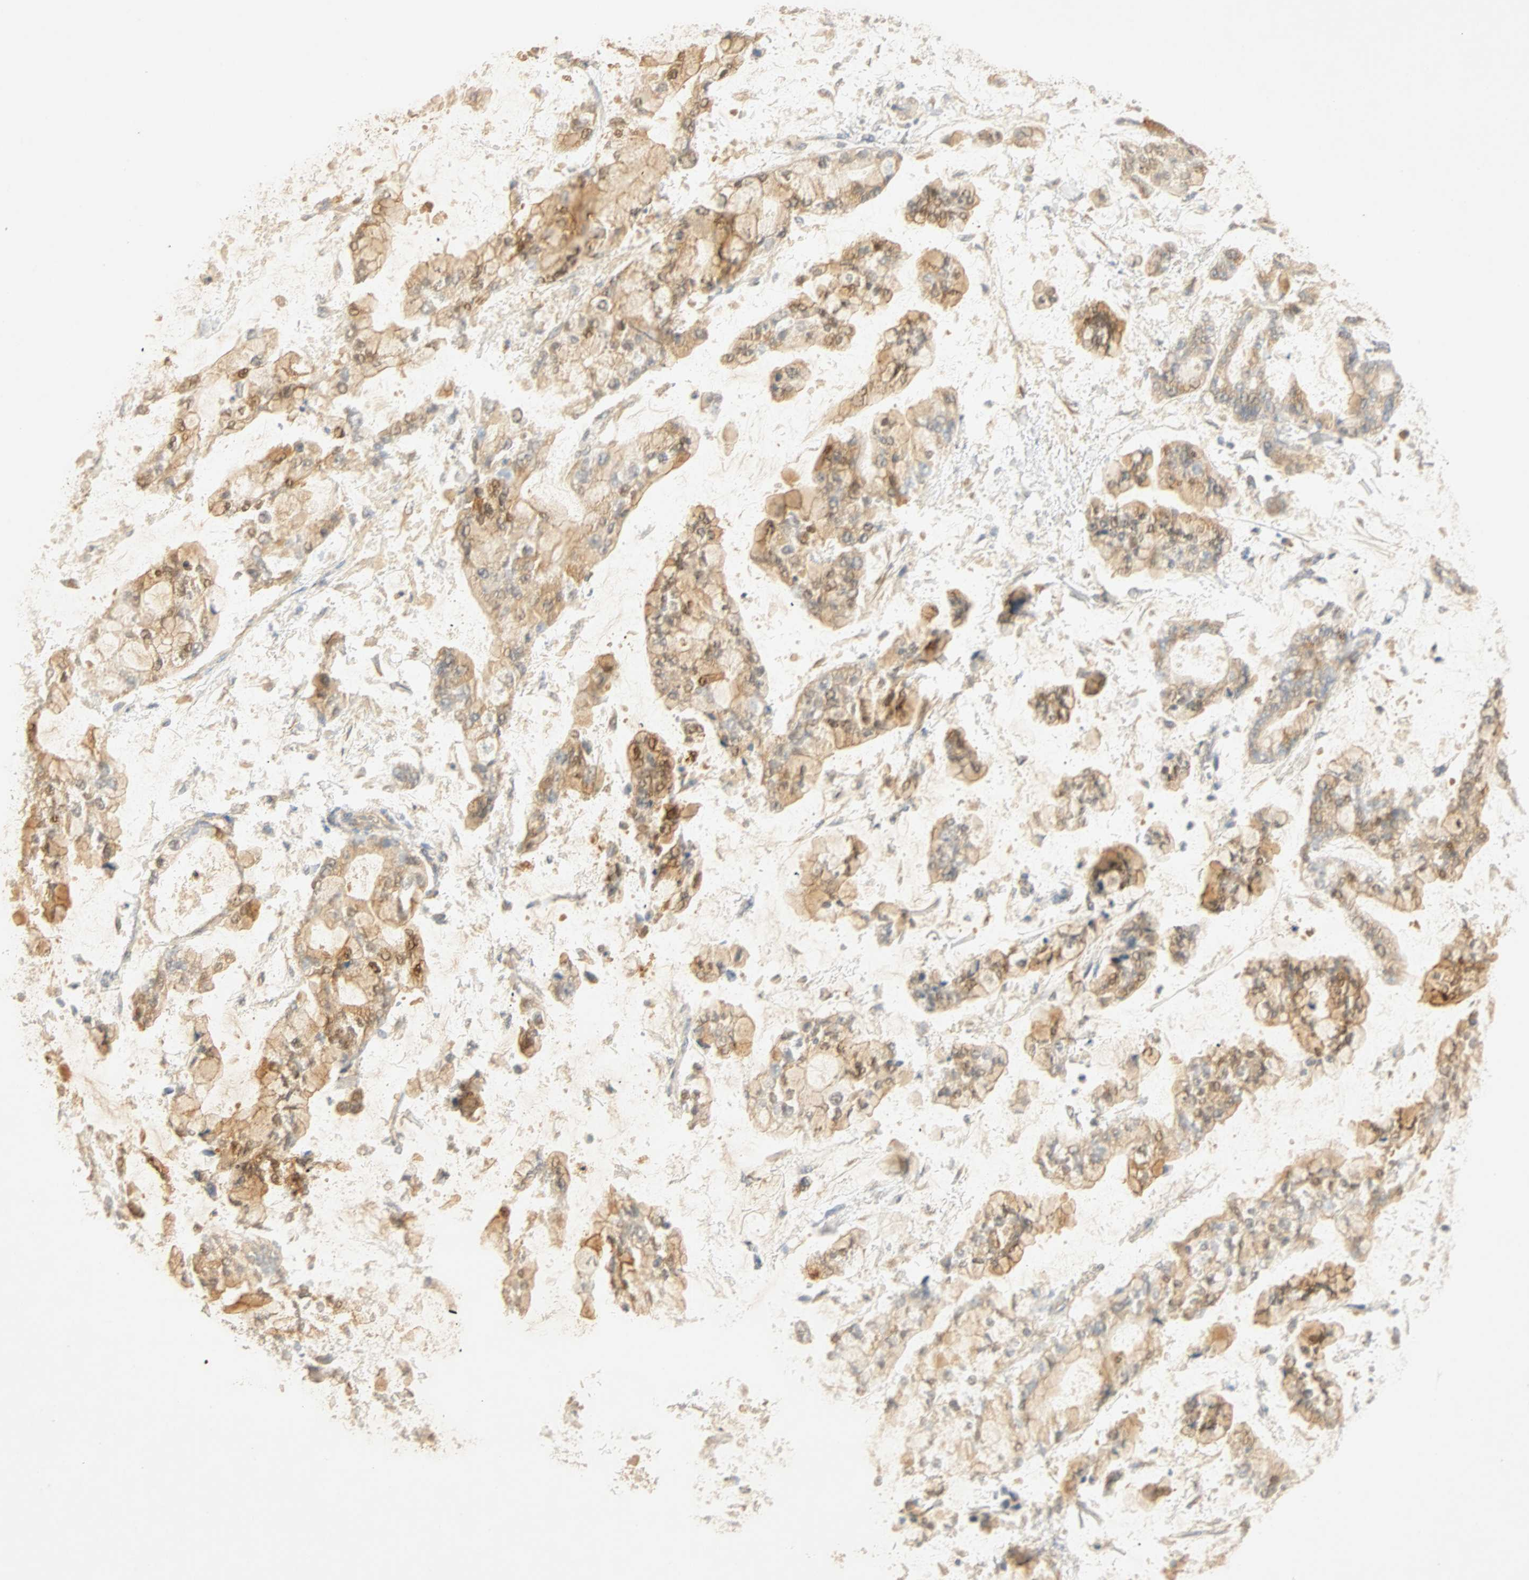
{"staining": {"intensity": "strong", "quantity": ">75%", "location": "cytoplasmic/membranous"}, "tissue": "stomach cancer", "cell_type": "Tumor cells", "image_type": "cancer", "snomed": [{"axis": "morphology", "description": "Normal tissue, NOS"}, {"axis": "morphology", "description": "Adenocarcinoma, NOS"}, {"axis": "topography", "description": "Stomach, upper"}, {"axis": "topography", "description": "Stomach"}], "caption": "A brown stain labels strong cytoplasmic/membranous expression of a protein in human stomach adenocarcinoma tumor cells. The protein is shown in brown color, while the nuclei are stained blue.", "gene": "SELENBP1", "patient": {"sex": "male", "age": 76}}